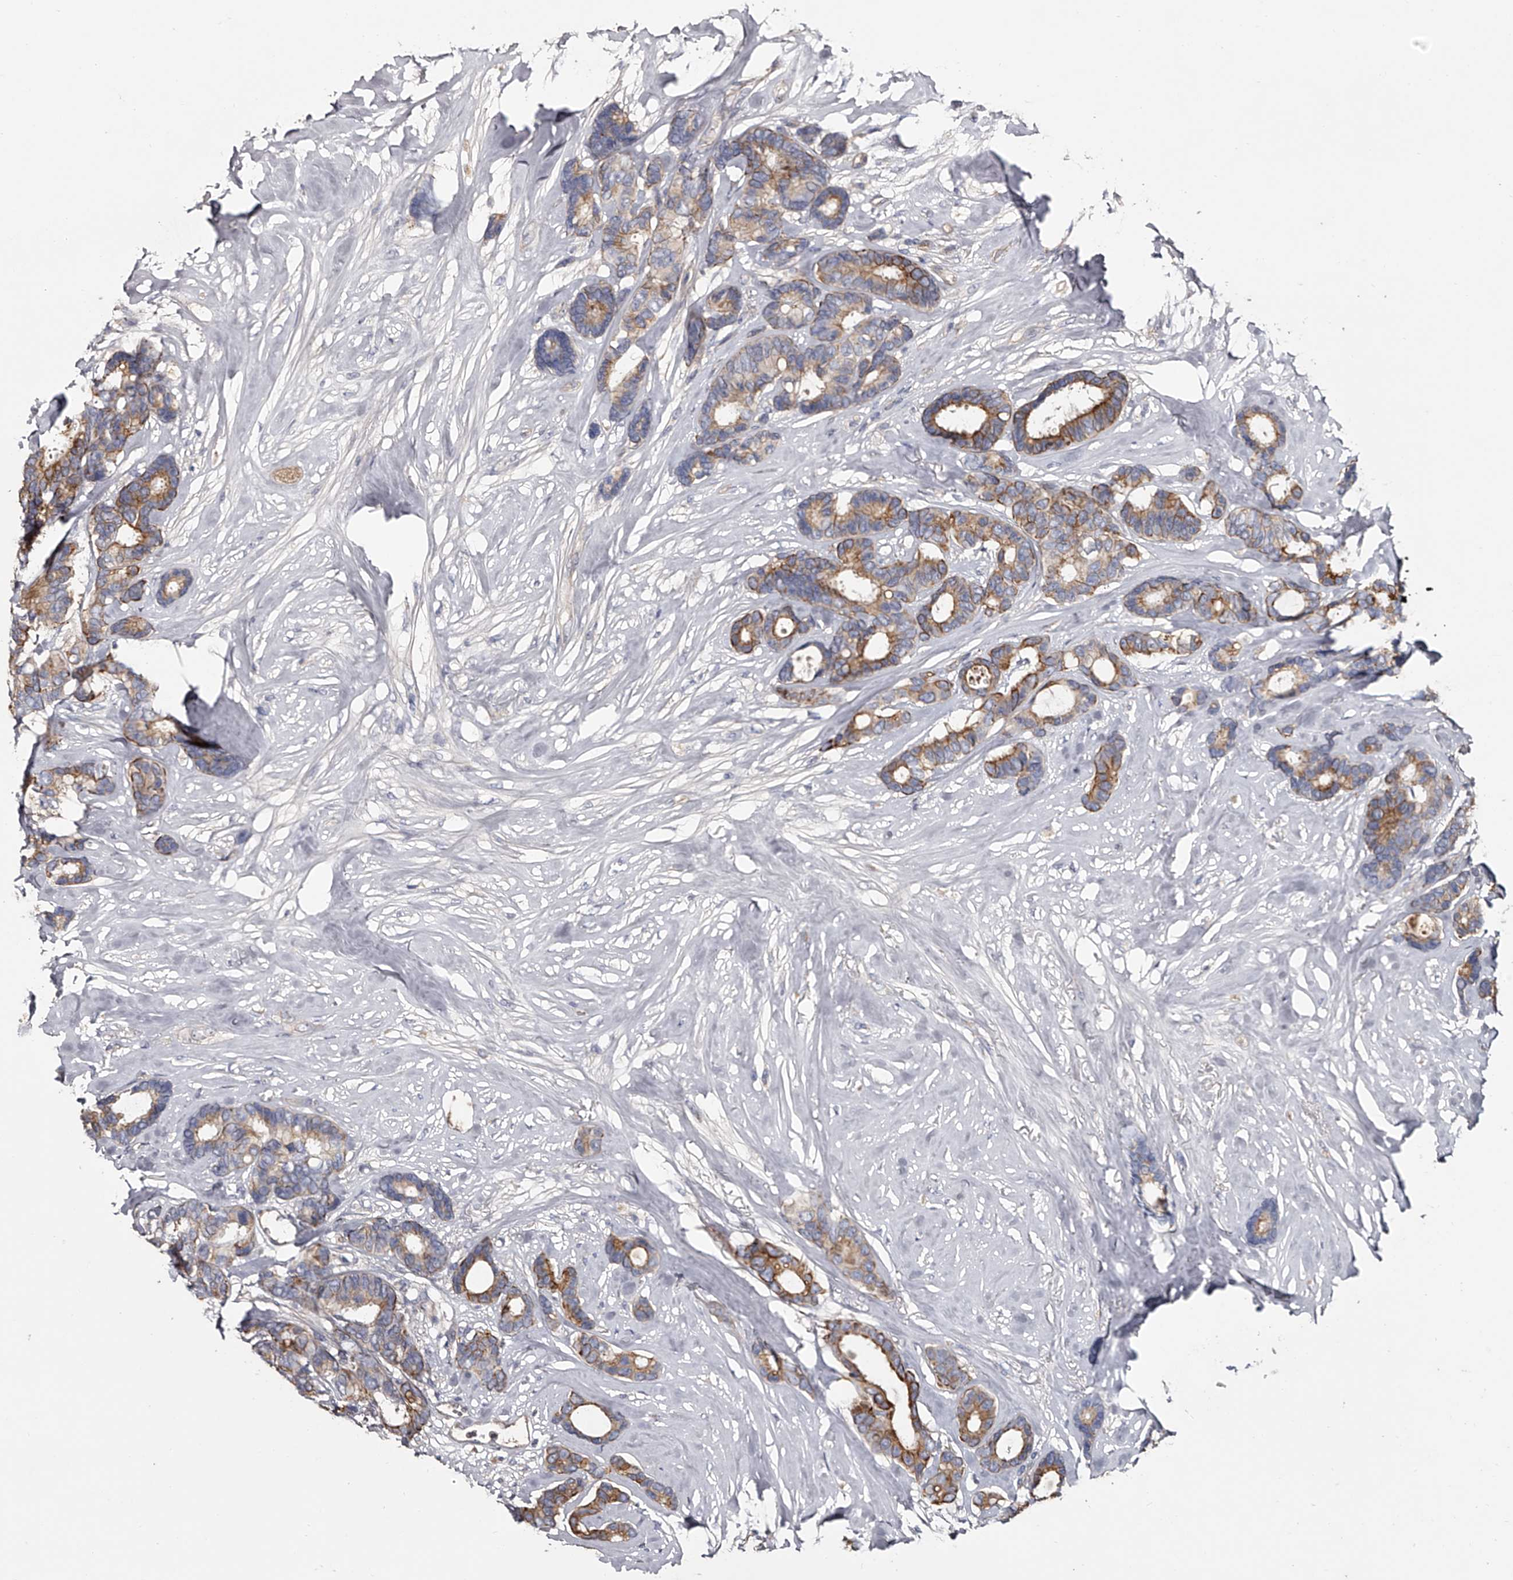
{"staining": {"intensity": "moderate", "quantity": "25%-75%", "location": "cytoplasmic/membranous"}, "tissue": "breast cancer", "cell_type": "Tumor cells", "image_type": "cancer", "snomed": [{"axis": "morphology", "description": "Duct carcinoma"}, {"axis": "topography", "description": "Breast"}], "caption": "Moderate cytoplasmic/membranous expression is appreciated in about 25%-75% of tumor cells in breast invasive ductal carcinoma.", "gene": "MDN1", "patient": {"sex": "female", "age": 87}}